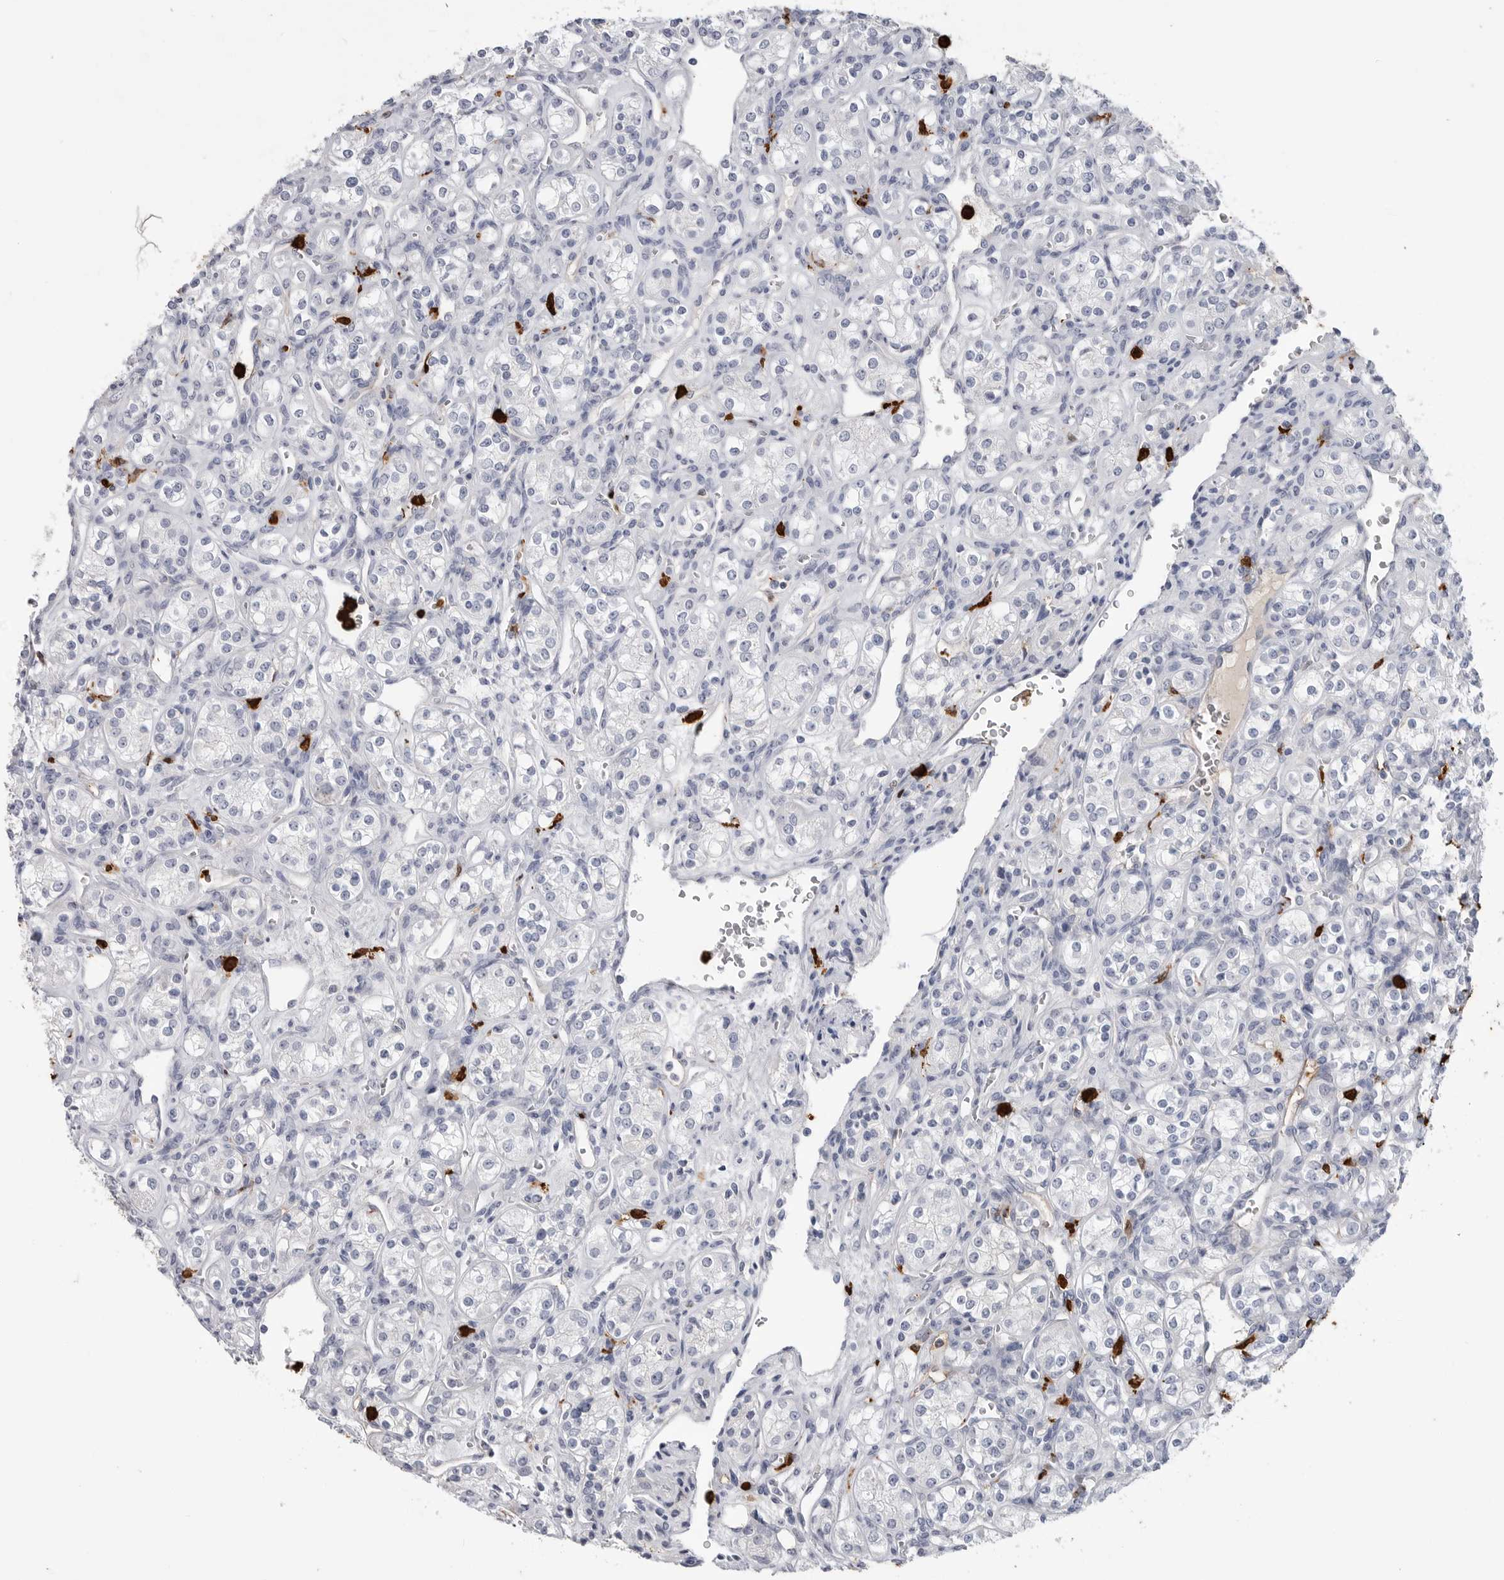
{"staining": {"intensity": "negative", "quantity": "none", "location": "none"}, "tissue": "renal cancer", "cell_type": "Tumor cells", "image_type": "cancer", "snomed": [{"axis": "morphology", "description": "Adenocarcinoma, NOS"}, {"axis": "topography", "description": "Kidney"}], "caption": "Protein analysis of adenocarcinoma (renal) reveals no significant expression in tumor cells.", "gene": "CYB561D1", "patient": {"sex": "male", "age": 77}}